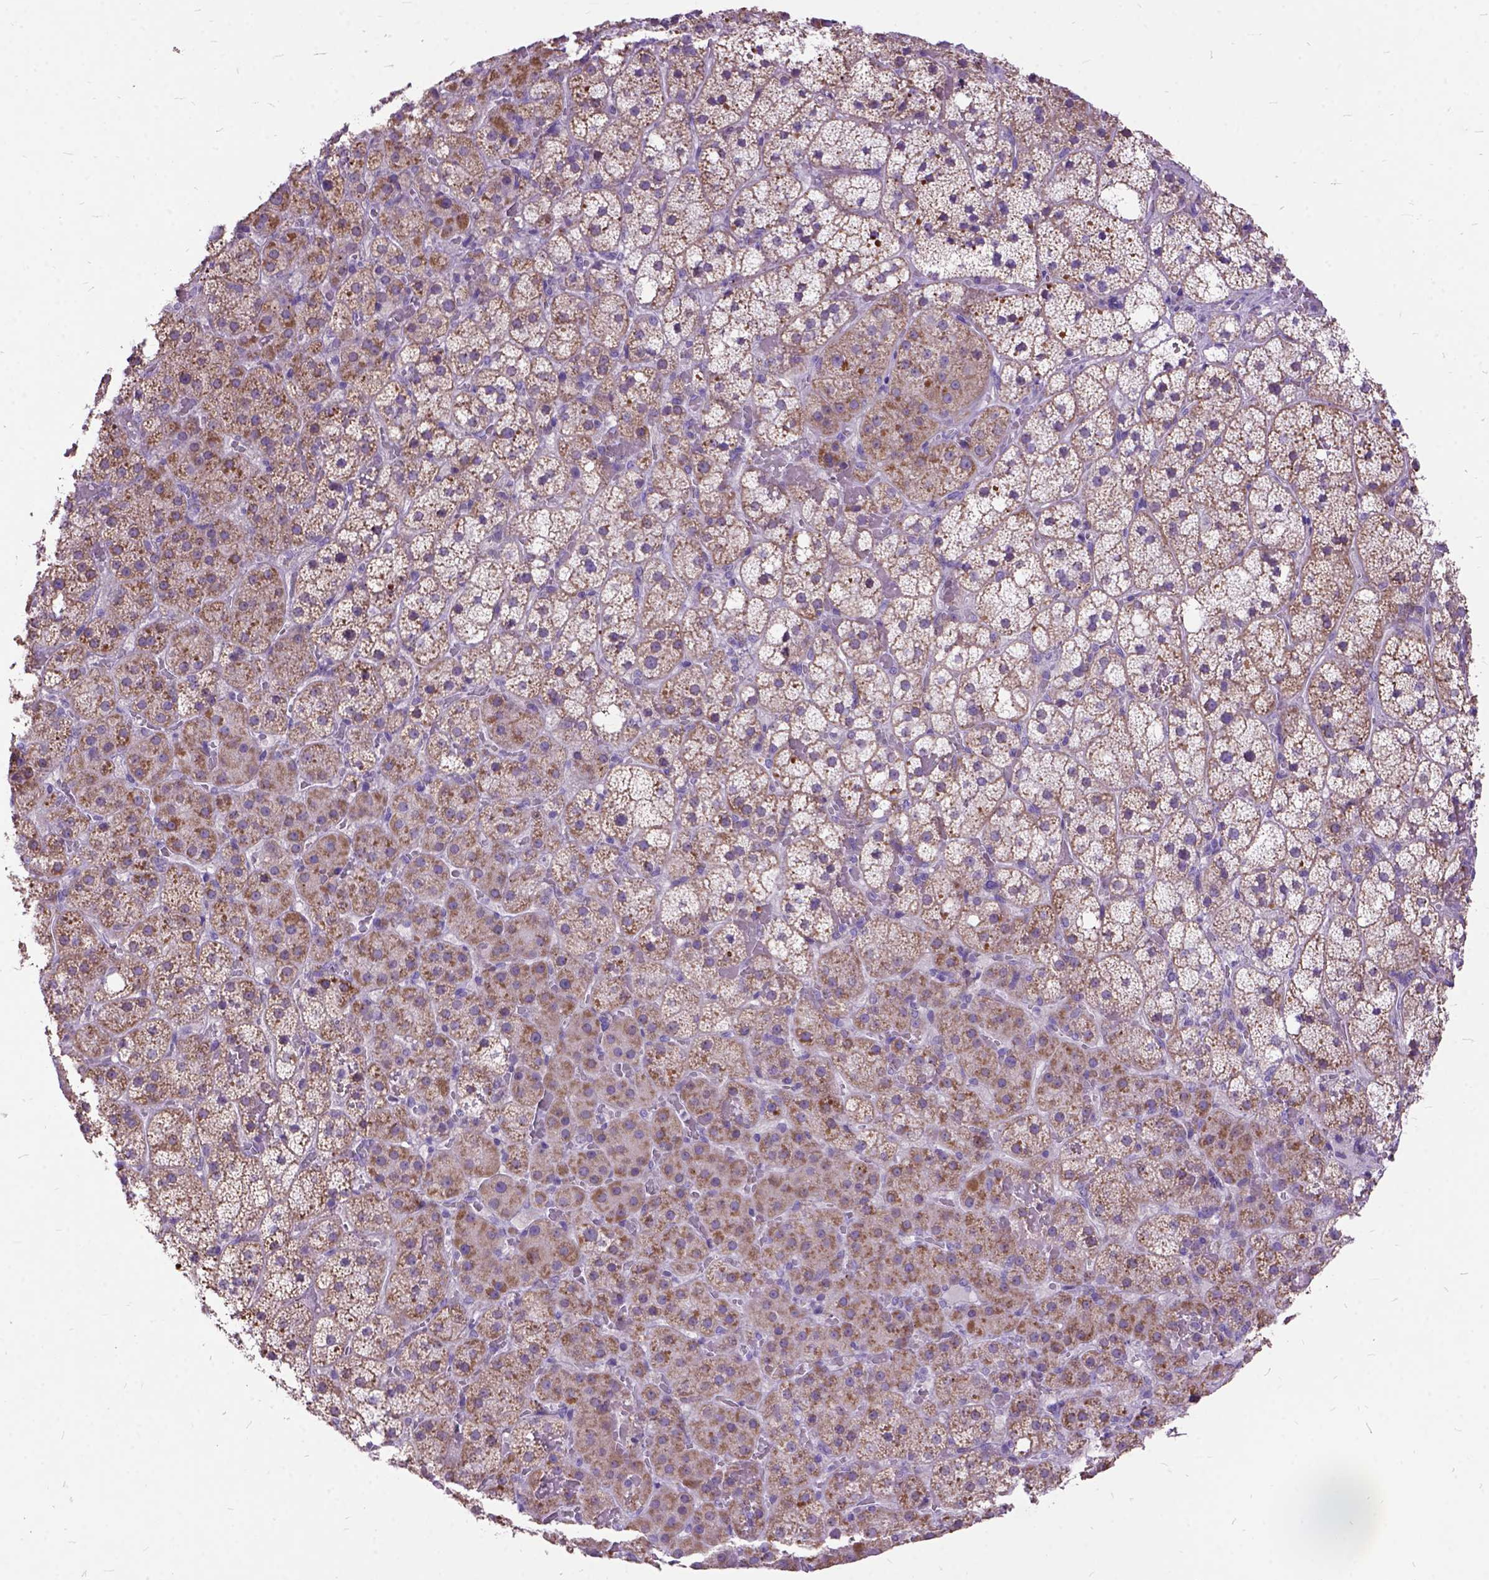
{"staining": {"intensity": "moderate", "quantity": ">75%", "location": "cytoplasmic/membranous"}, "tissue": "adrenal gland", "cell_type": "Glandular cells", "image_type": "normal", "snomed": [{"axis": "morphology", "description": "Normal tissue, NOS"}, {"axis": "topography", "description": "Adrenal gland"}], "caption": "Protein analysis of normal adrenal gland exhibits moderate cytoplasmic/membranous positivity in approximately >75% of glandular cells. The staining was performed using DAB (3,3'-diaminobenzidine), with brown indicating positive protein expression. Nuclei are stained blue with hematoxylin.", "gene": "CTAG2", "patient": {"sex": "male", "age": 53}}